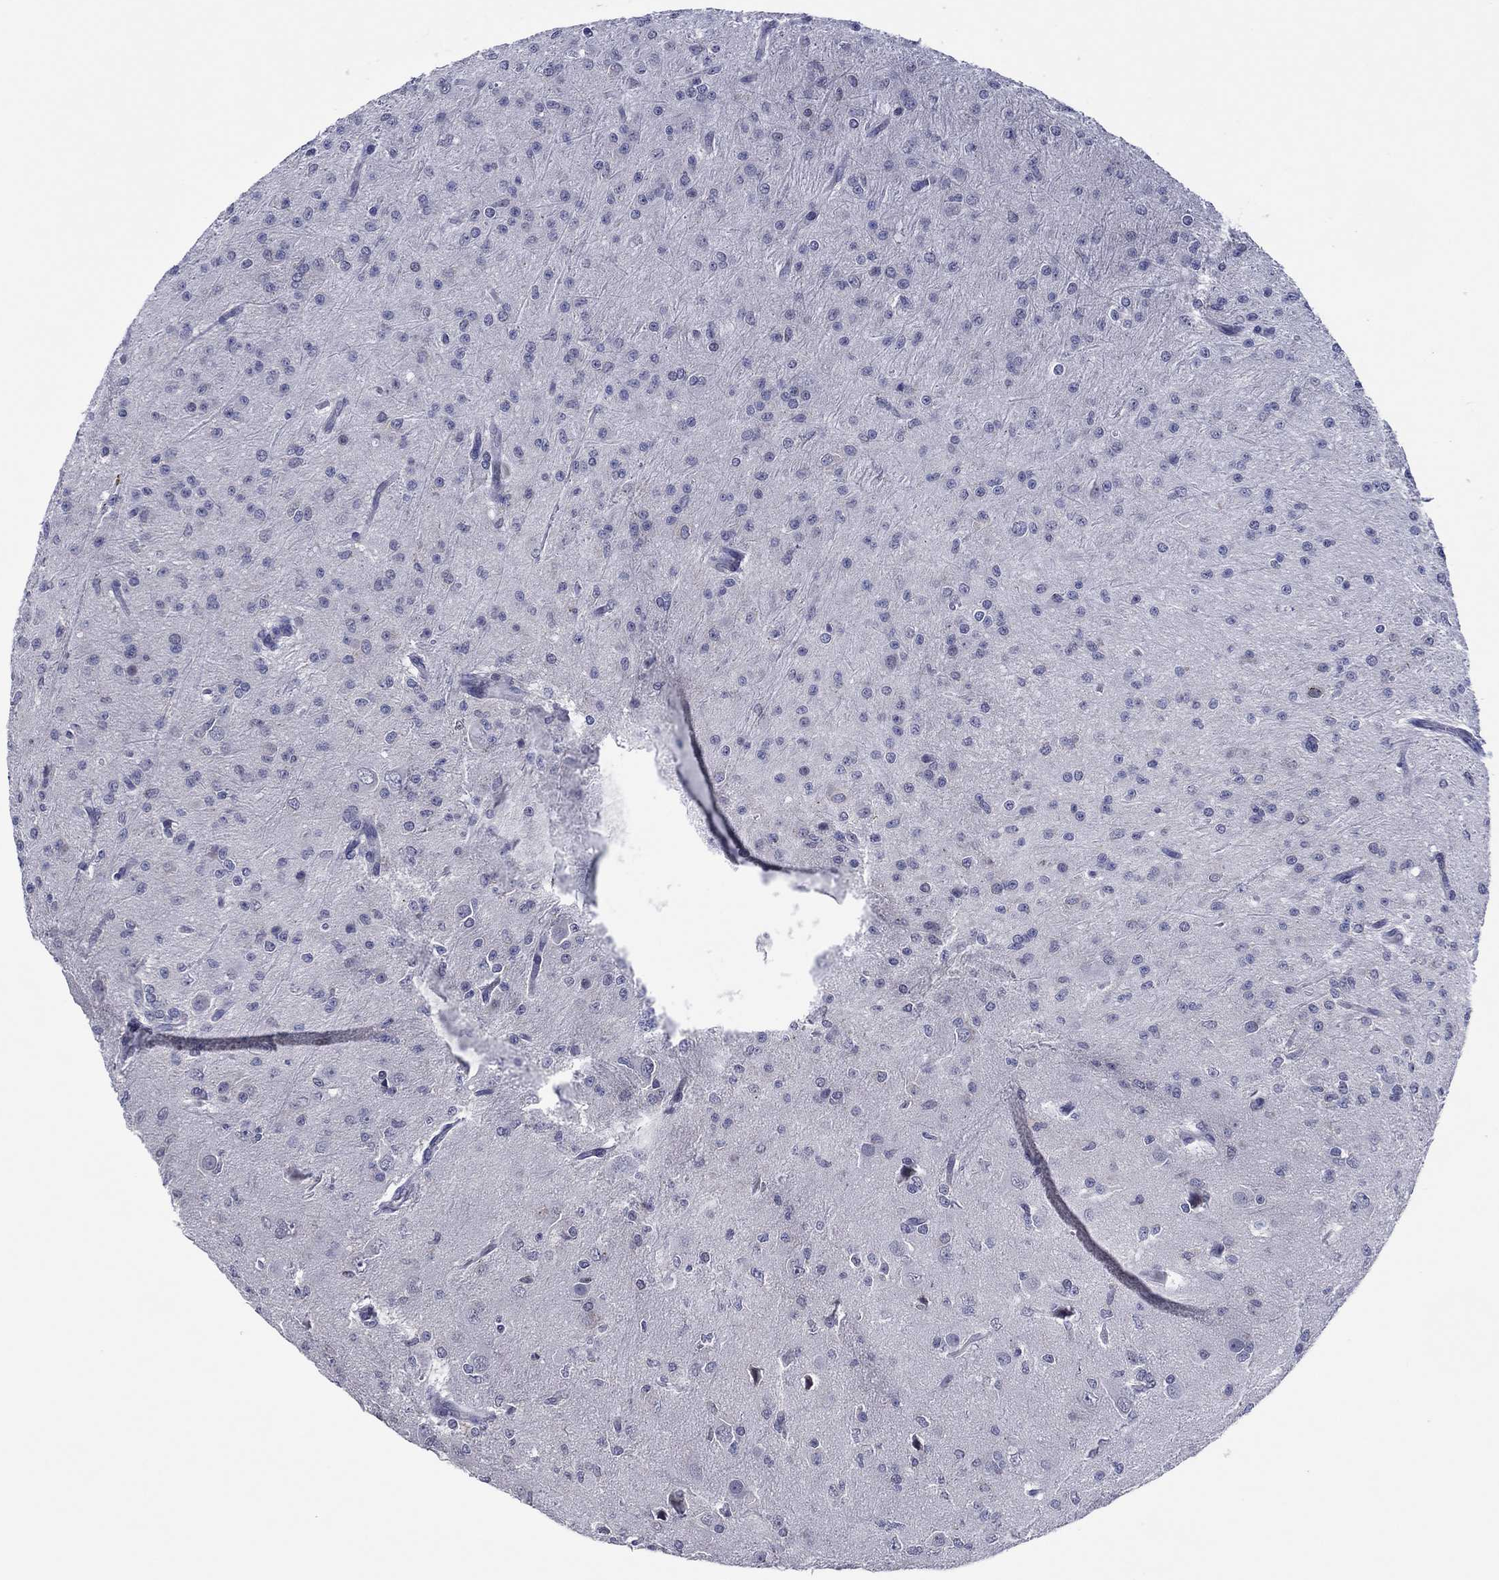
{"staining": {"intensity": "negative", "quantity": "none", "location": "none"}, "tissue": "glioma", "cell_type": "Tumor cells", "image_type": "cancer", "snomed": [{"axis": "morphology", "description": "Glioma, malignant, Low grade"}, {"axis": "topography", "description": "Brain"}], "caption": "Tumor cells show no significant staining in glioma. The staining is performed using DAB (3,3'-diaminobenzidine) brown chromogen with nuclei counter-stained in using hematoxylin.", "gene": "TRIM31", "patient": {"sex": "male", "age": 27}}